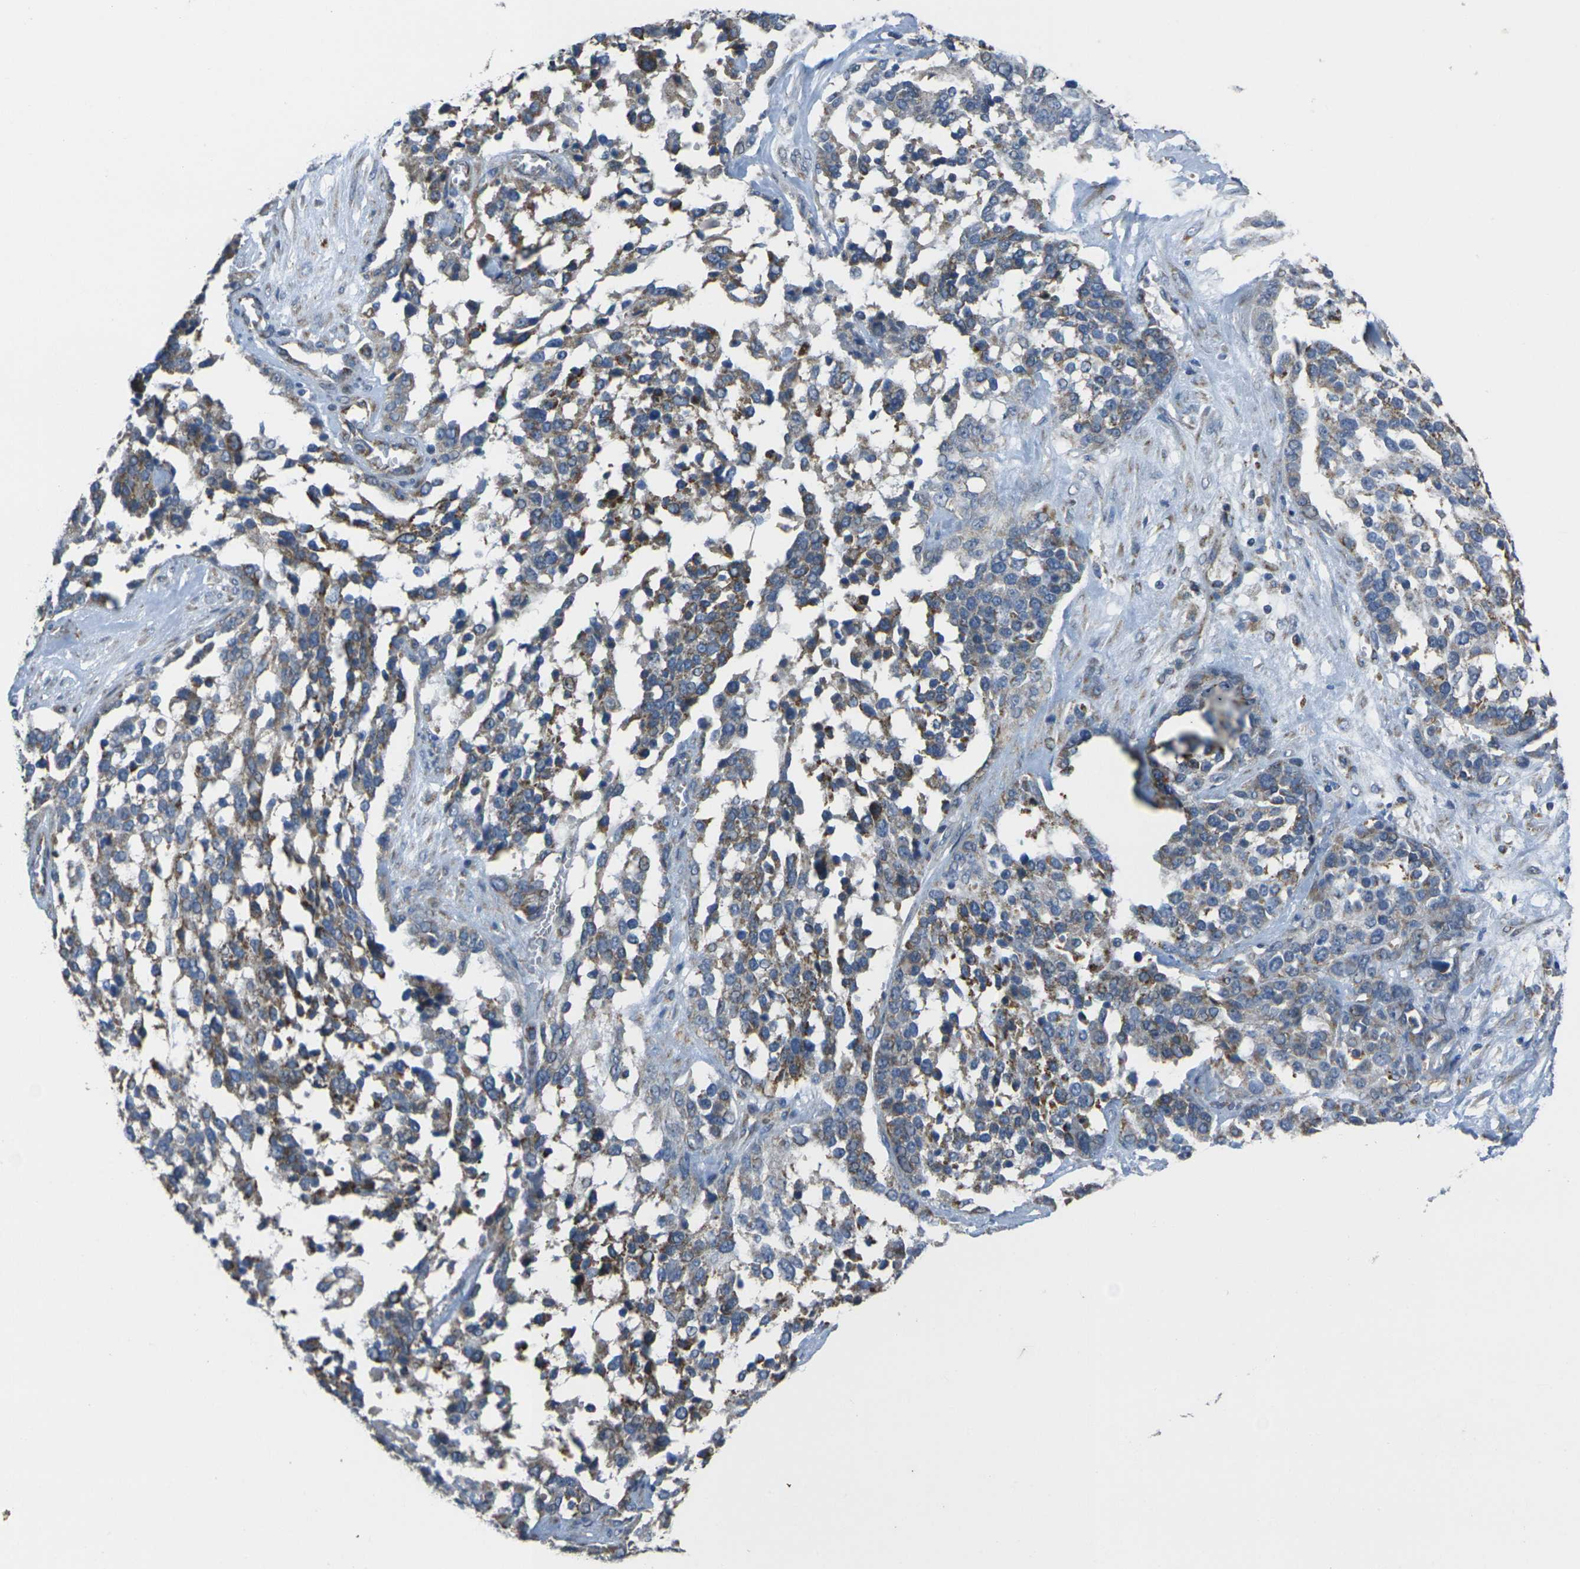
{"staining": {"intensity": "moderate", "quantity": ">75%", "location": "cytoplasmic/membranous"}, "tissue": "ovarian cancer", "cell_type": "Tumor cells", "image_type": "cancer", "snomed": [{"axis": "morphology", "description": "Cystadenocarcinoma, serous, NOS"}, {"axis": "topography", "description": "Ovary"}], "caption": "Protein staining of serous cystadenocarcinoma (ovarian) tissue shows moderate cytoplasmic/membranous positivity in approximately >75% of tumor cells.", "gene": "TMEM120B", "patient": {"sex": "female", "age": 44}}